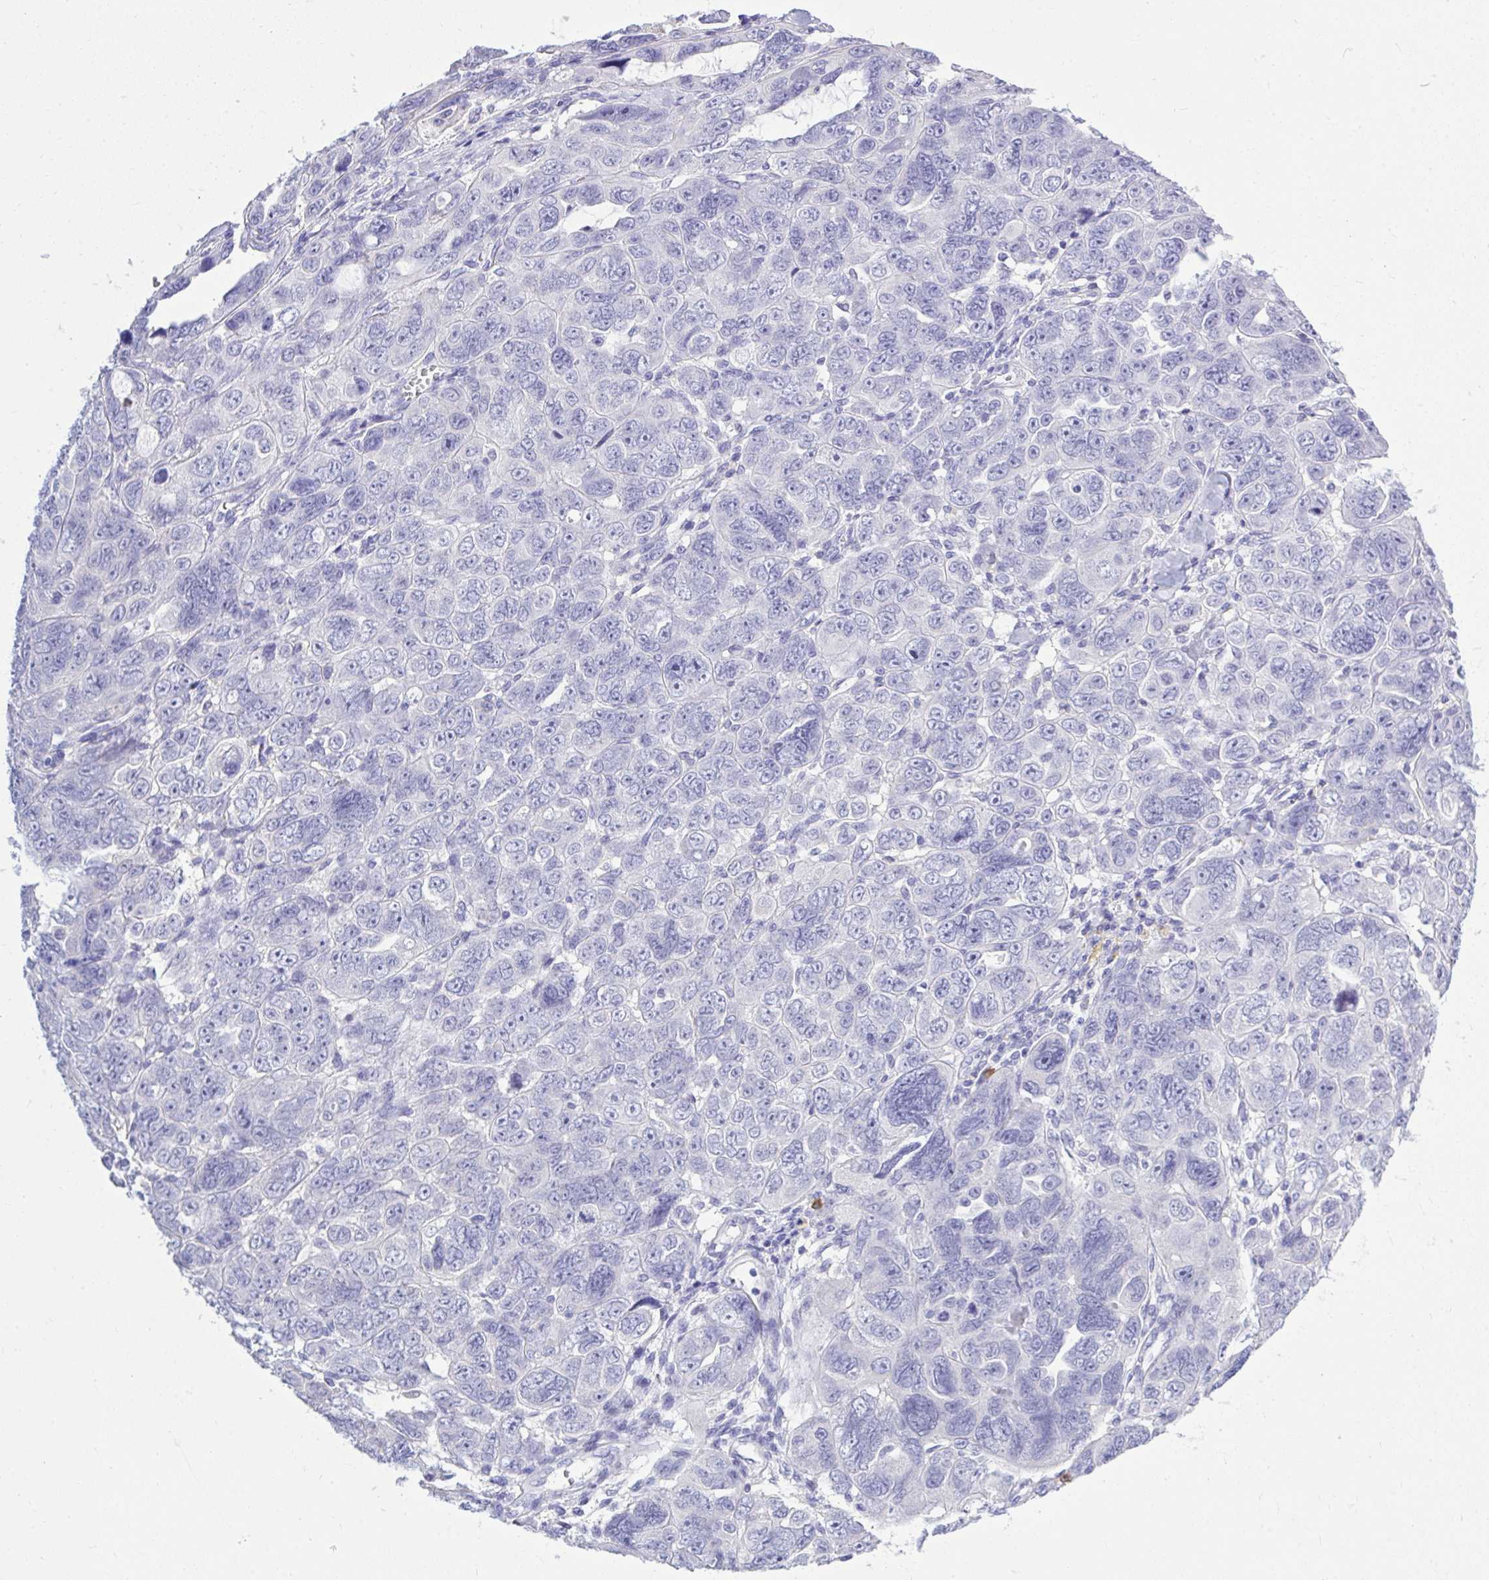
{"staining": {"intensity": "negative", "quantity": "none", "location": "none"}, "tissue": "ovarian cancer", "cell_type": "Tumor cells", "image_type": "cancer", "snomed": [{"axis": "morphology", "description": "Cystadenocarcinoma, serous, NOS"}, {"axis": "topography", "description": "Ovary"}], "caption": "A histopathology image of human ovarian cancer (serous cystadenocarcinoma) is negative for staining in tumor cells.", "gene": "PSD", "patient": {"sex": "female", "age": 63}}